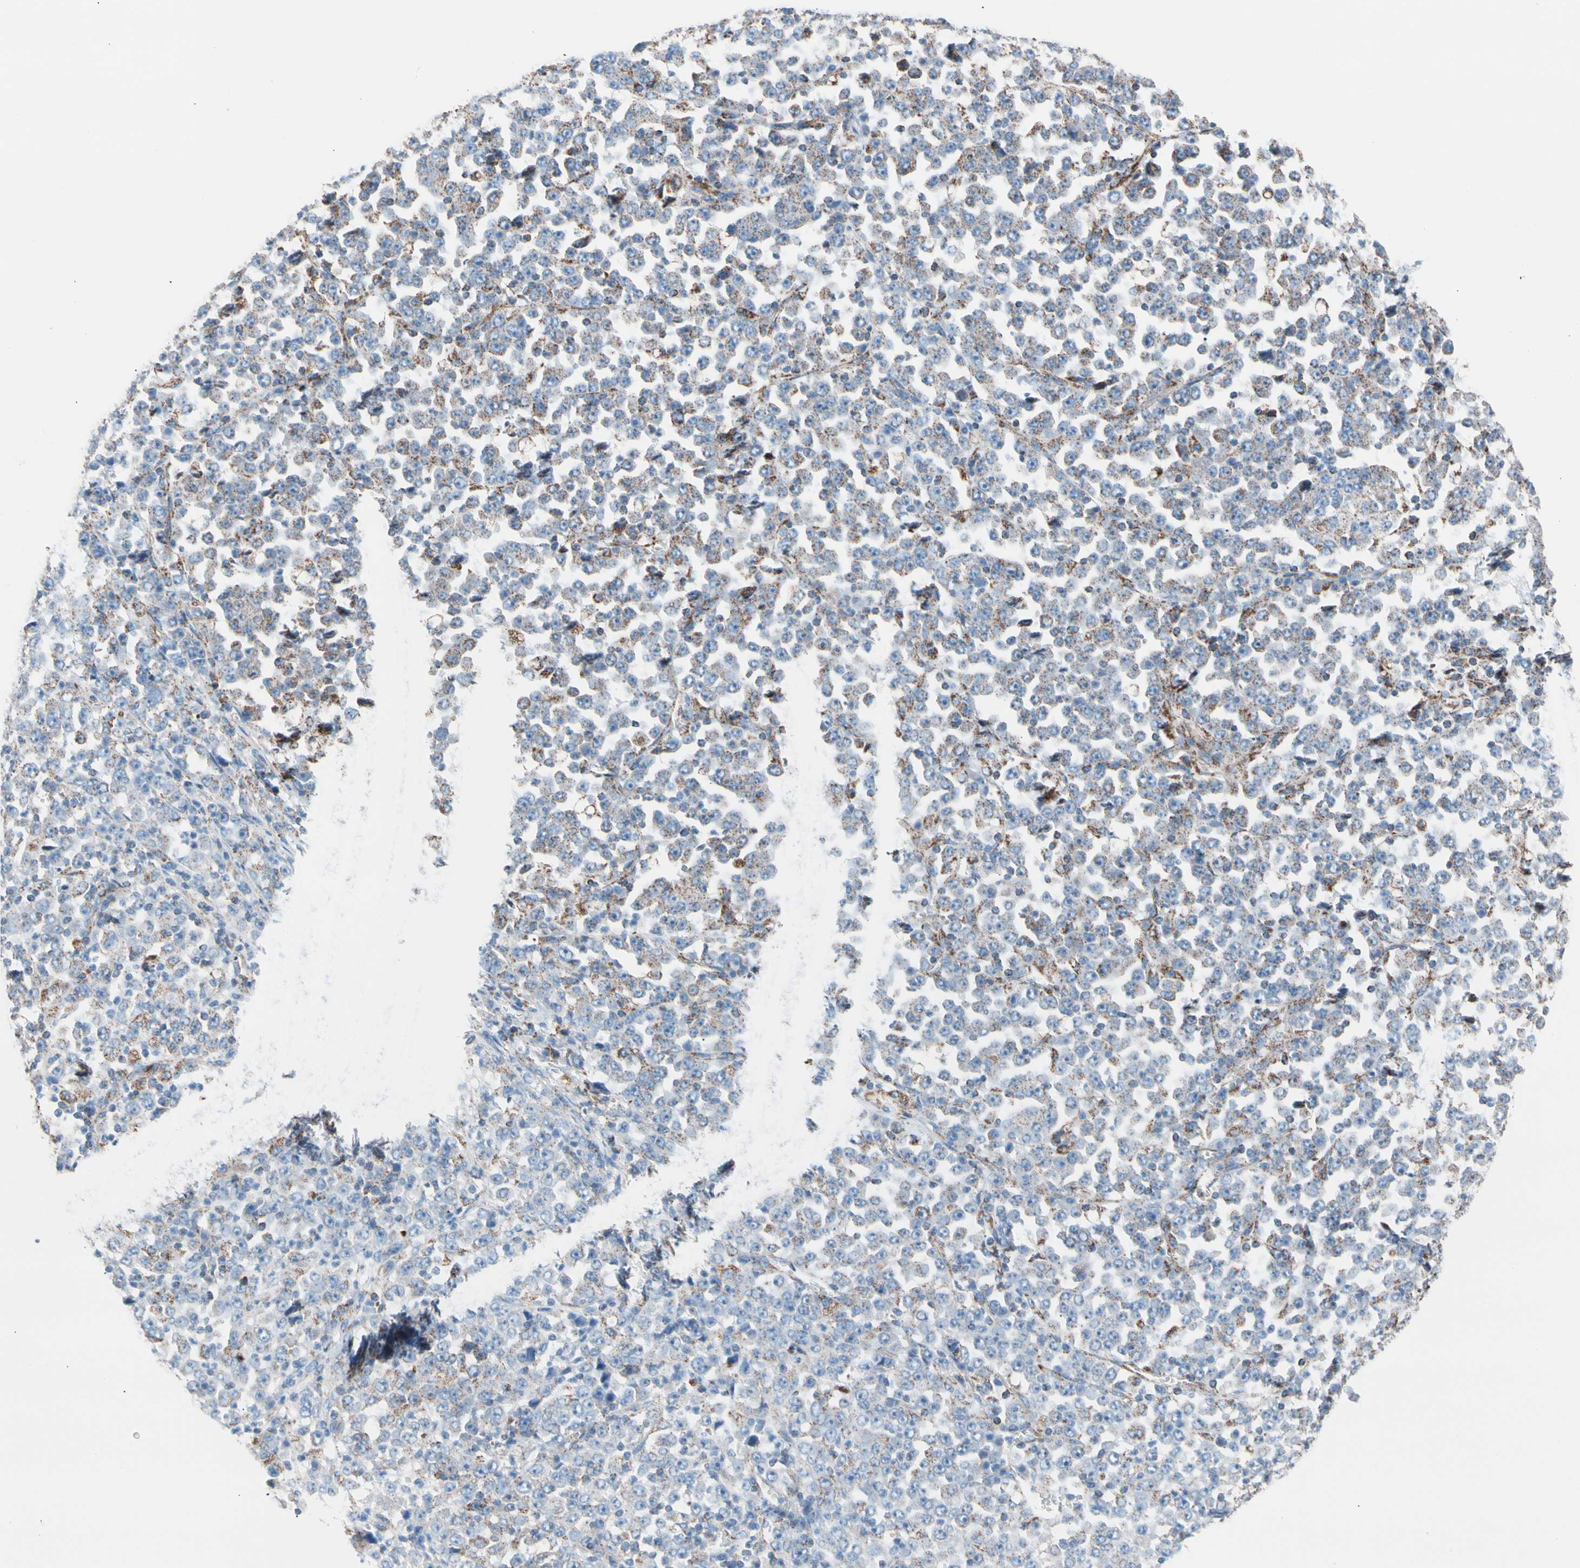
{"staining": {"intensity": "strong", "quantity": "<25%", "location": "cytoplasmic/membranous"}, "tissue": "stomach cancer", "cell_type": "Tumor cells", "image_type": "cancer", "snomed": [{"axis": "morphology", "description": "Normal tissue, NOS"}, {"axis": "morphology", "description": "Adenocarcinoma, NOS"}, {"axis": "topography", "description": "Stomach, upper"}, {"axis": "topography", "description": "Stomach"}], "caption": "A photomicrograph showing strong cytoplasmic/membranous positivity in about <25% of tumor cells in stomach cancer (adenocarcinoma), as visualized by brown immunohistochemical staining.", "gene": "HK1", "patient": {"sex": "male", "age": 59}}